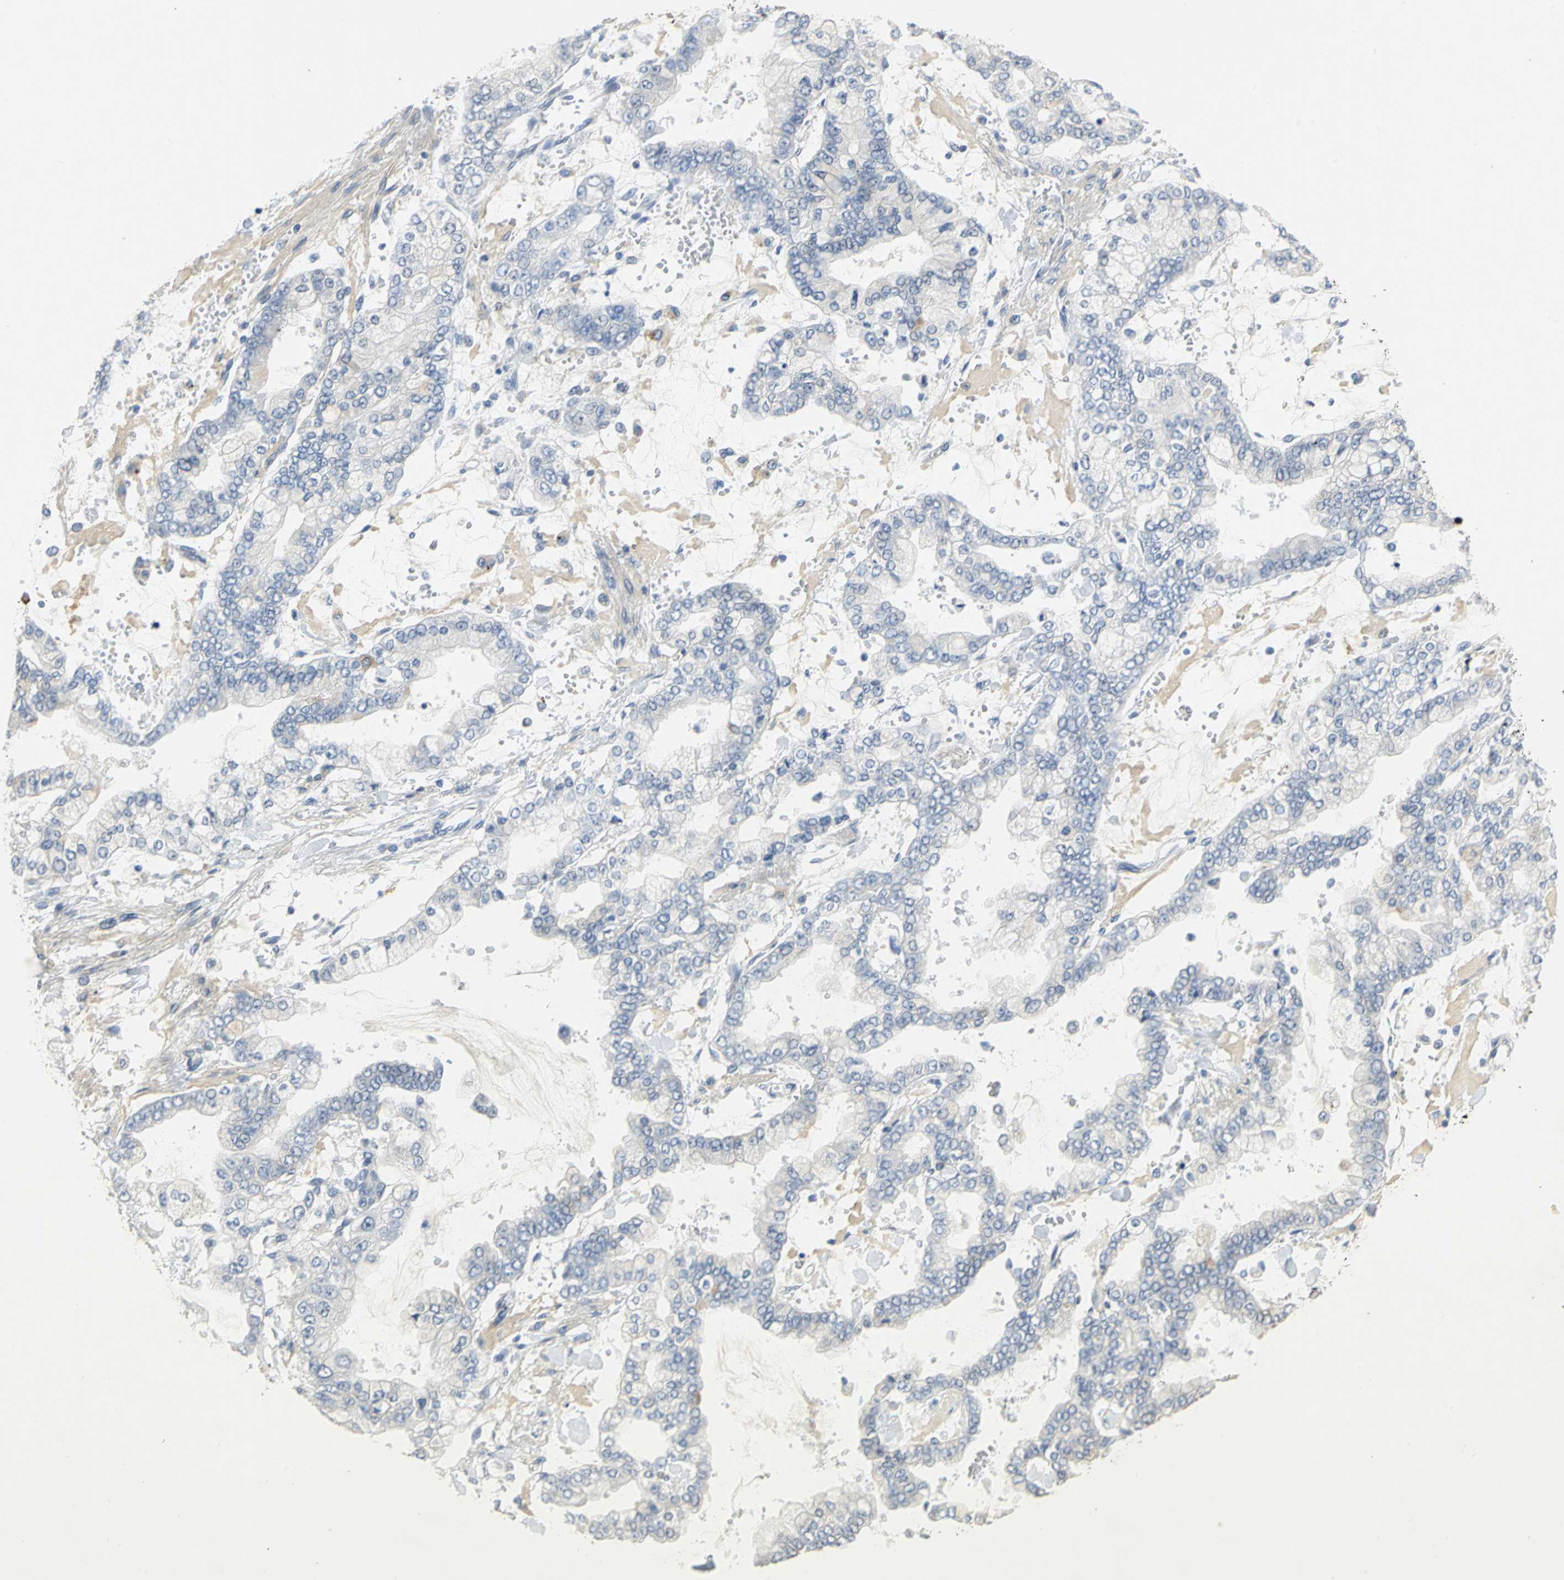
{"staining": {"intensity": "negative", "quantity": "none", "location": "none"}, "tissue": "stomach cancer", "cell_type": "Tumor cells", "image_type": "cancer", "snomed": [{"axis": "morphology", "description": "Normal tissue, NOS"}, {"axis": "morphology", "description": "Adenocarcinoma, NOS"}, {"axis": "topography", "description": "Stomach, upper"}, {"axis": "topography", "description": "Stomach"}], "caption": "Immunohistochemical staining of human stomach cancer (adenocarcinoma) exhibits no significant positivity in tumor cells. (Brightfield microscopy of DAB IHC at high magnification).", "gene": "IL17RB", "patient": {"sex": "male", "age": 76}}